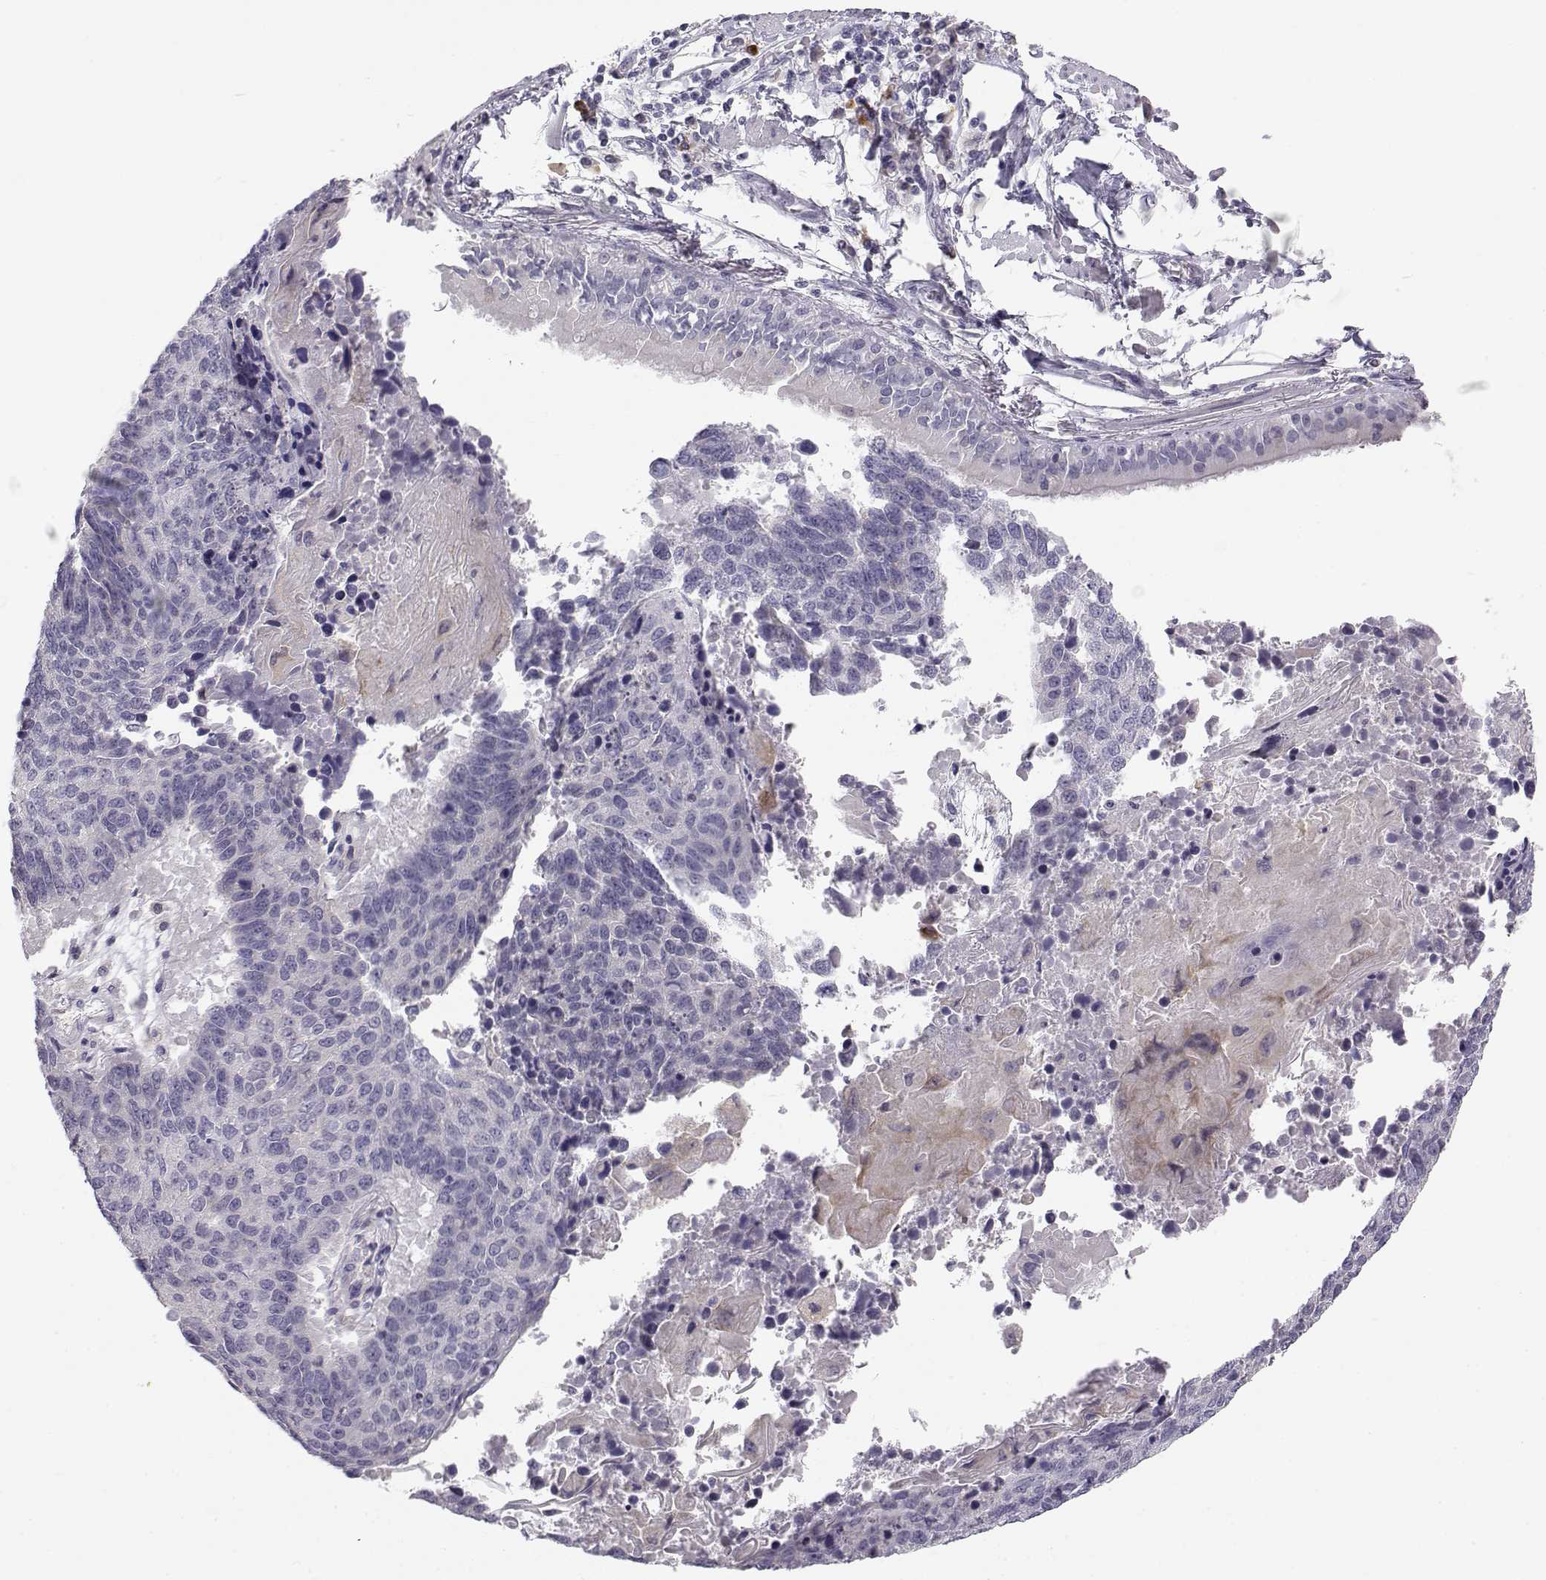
{"staining": {"intensity": "weak", "quantity": "<25%", "location": "cytoplasmic/membranous"}, "tissue": "lung cancer", "cell_type": "Tumor cells", "image_type": "cancer", "snomed": [{"axis": "morphology", "description": "Squamous cell carcinoma, NOS"}, {"axis": "topography", "description": "Lung"}], "caption": "Immunohistochemistry image of human lung cancer stained for a protein (brown), which shows no positivity in tumor cells.", "gene": "ACSL6", "patient": {"sex": "male", "age": 73}}